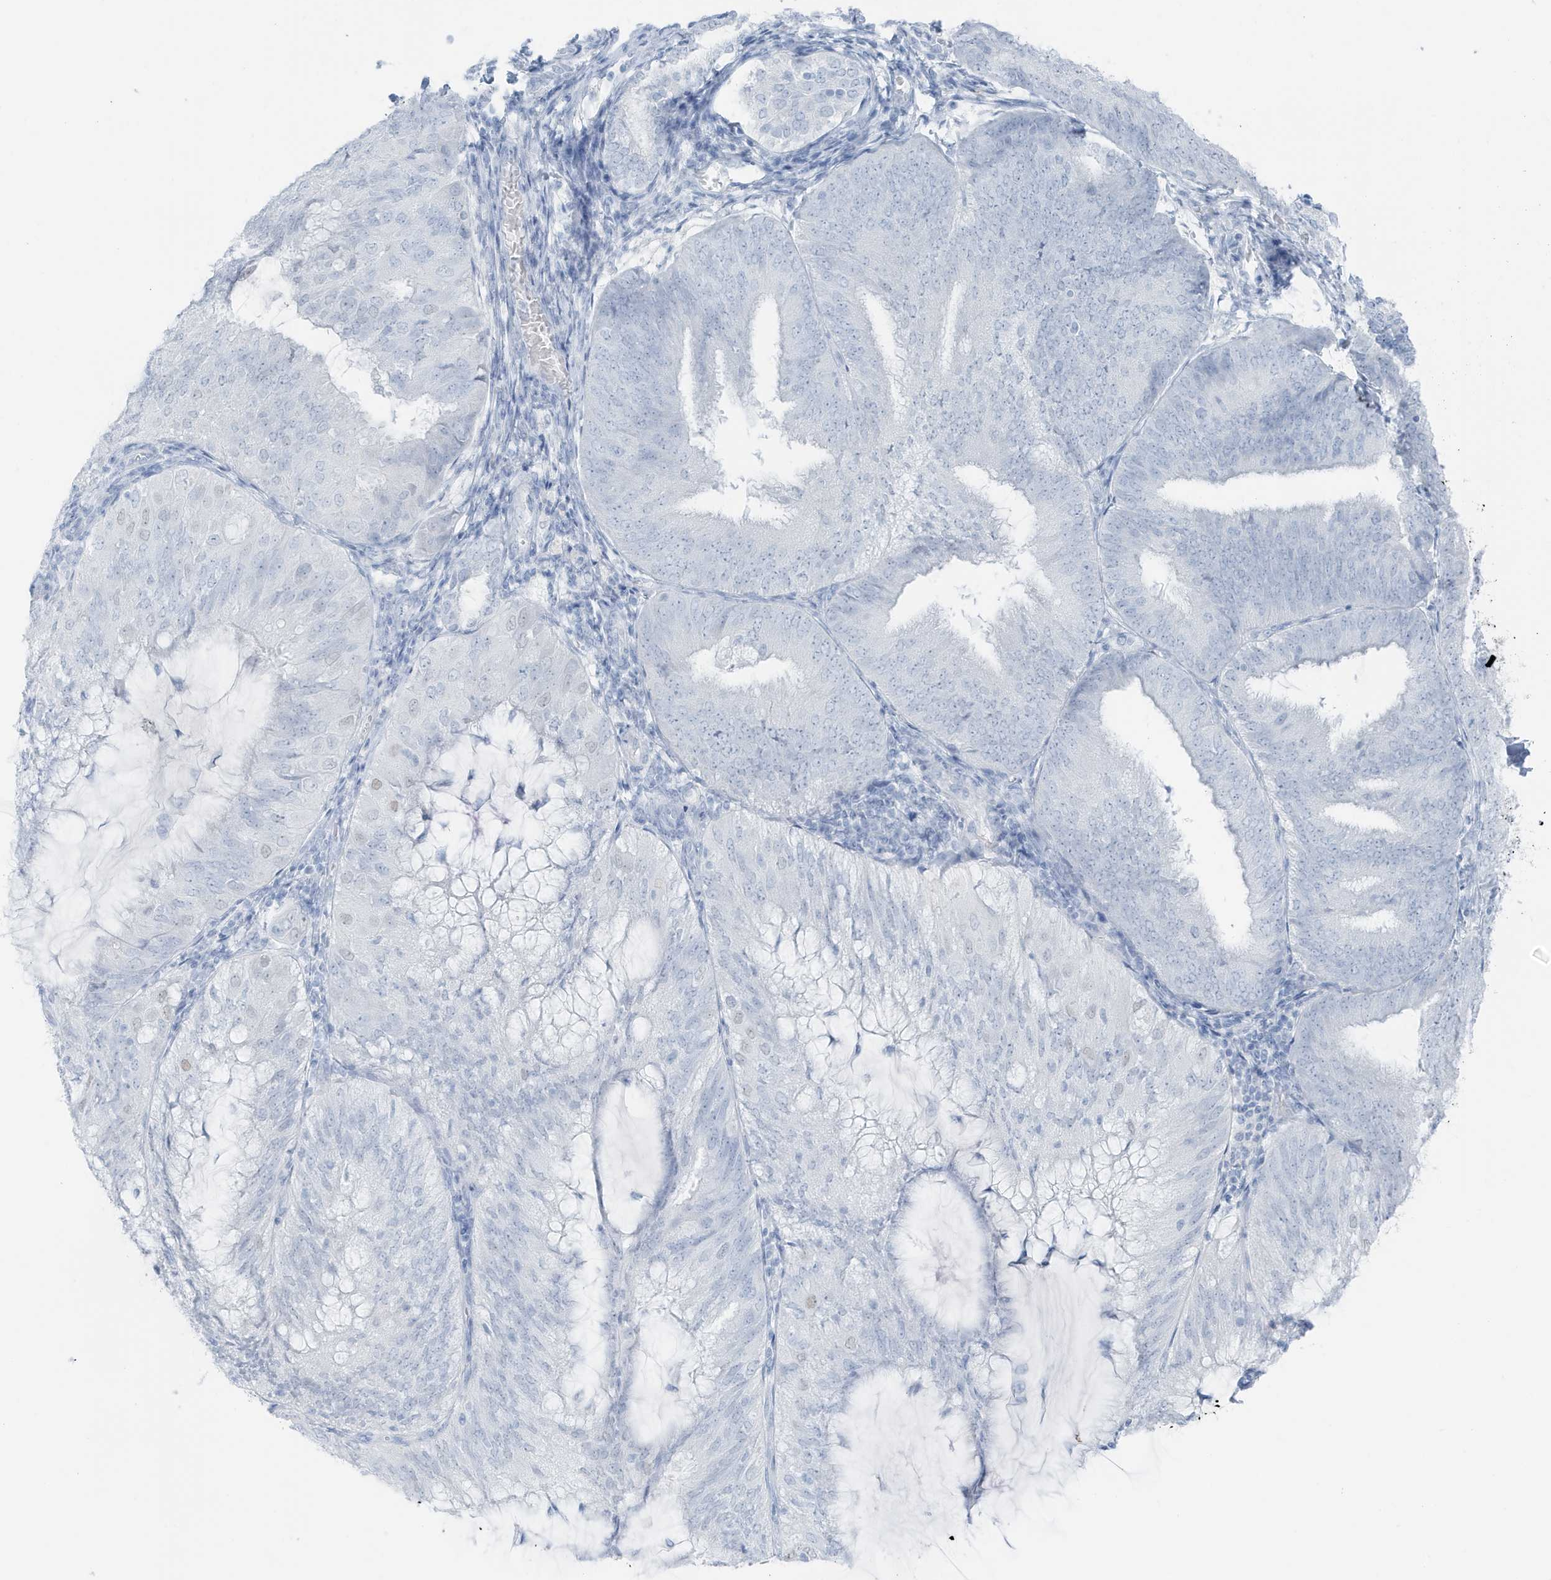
{"staining": {"intensity": "negative", "quantity": "none", "location": "none"}, "tissue": "endometrial cancer", "cell_type": "Tumor cells", "image_type": "cancer", "snomed": [{"axis": "morphology", "description": "Adenocarcinoma, NOS"}, {"axis": "topography", "description": "Endometrium"}], "caption": "Endometrial adenocarcinoma was stained to show a protein in brown. There is no significant positivity in tumor cells.", "gene": "ZFP64", "patient": {"sex": "female", "age": 81}}